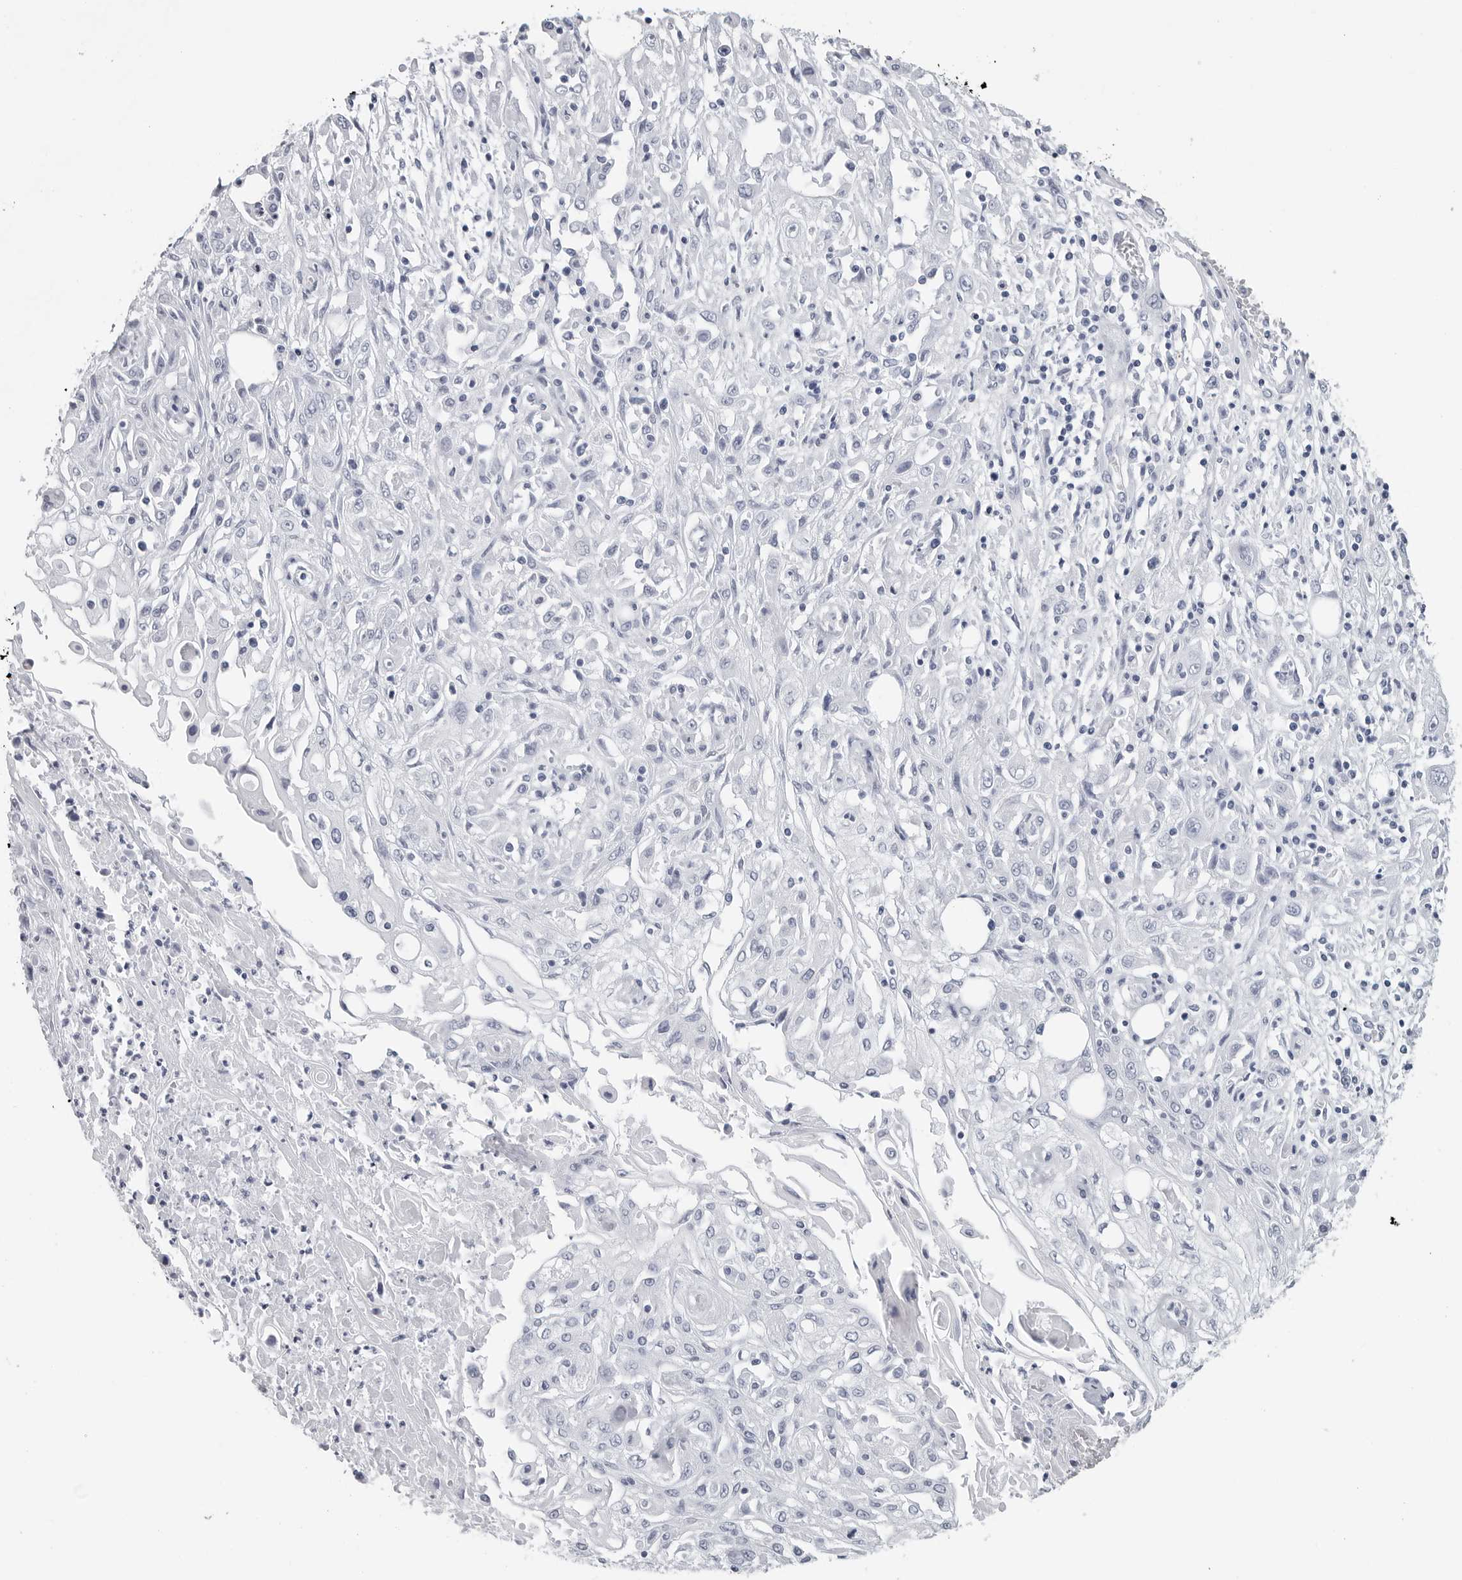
{"staining": {"intensity": "negative", "quantity": "none", "location": "none"}, "tissue": "skin cancer", "cell_type": "Tumor cells", "image_type": "cancer", "snomed": [{"axis": "morphology", "description": "Squamous cell carcinoma, NOS"}, {"axis": "morphology", "description": "Squamous cell carcinoma, metastatic, NOS"}, {"axis": "topography", "description": "Skin"}, {"axis": "topography", "description": "Lymph node"}], "caption": "DAB immunohistochemical staining of skin cancer shows no significant expression in tumor cells. The staining was performed using DAB (3,3'-diaminobenzidine) to visualize the protein expression in brown, while the nuclei were stained in blue with hematoxylin (Magnification: 20x).", "gene": "CSH1", "patient": {"sex": "male", "age": 75}}